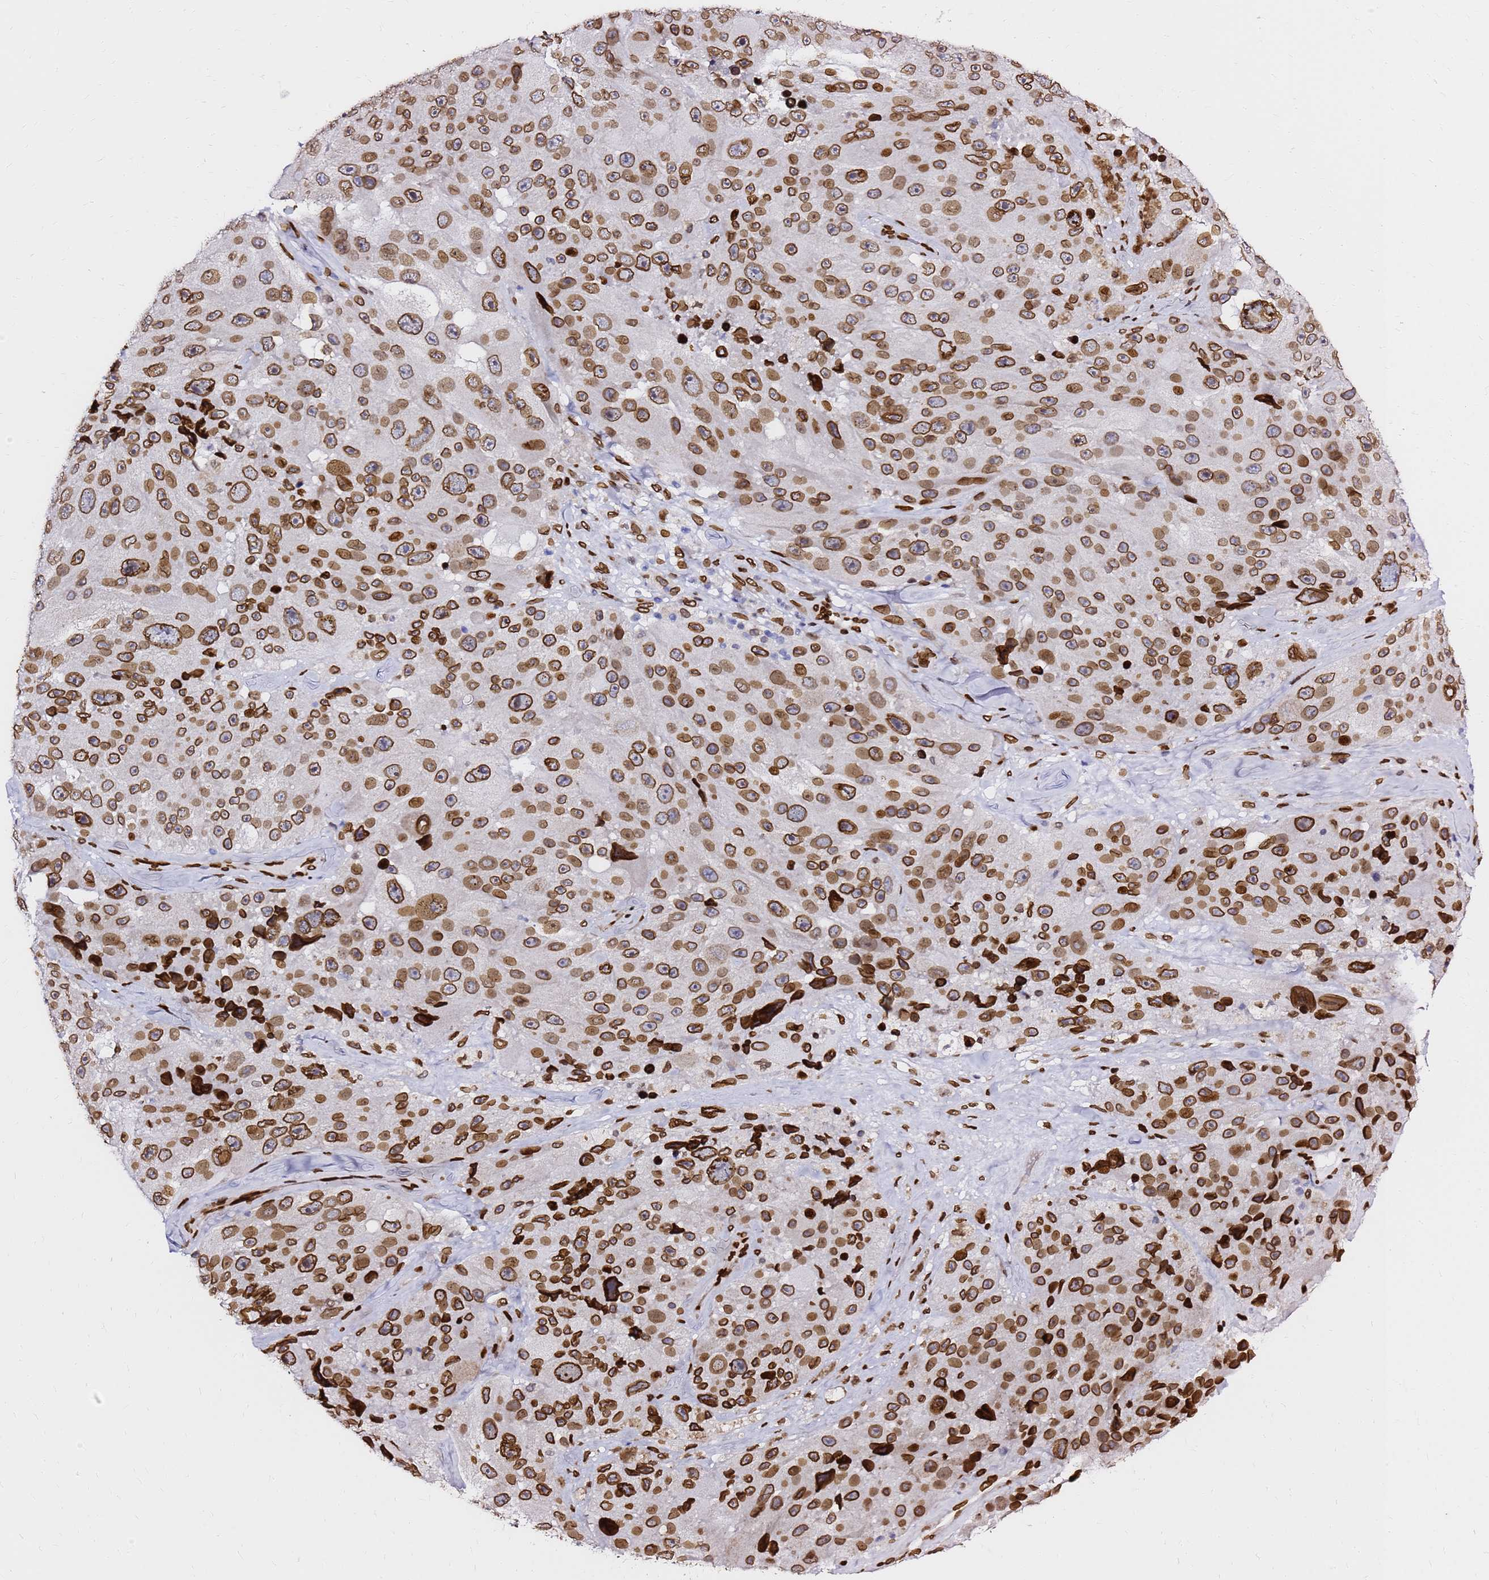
{"staining": {"intensity": "strong", "quantity": ">75%", "location": "cytoplasmic/membranous,nuclear"}, "tissue": "melanoma", "cell_type": "Tumor cells", "image_type": "cancer", "snomed": [{"axis": "morphology", "description": "Malignant melanoma, Metastatic site"}, {"axis": "topography", "description": "Lymph node"}], "caption": "Tumor cells demonstrate high levels of strong cytoplasmic/membranous and nuclear expression in about >75% of cells in human melanoma.", "gene": "C6orf141", "patient": {"sex": "male", "age": 62}}